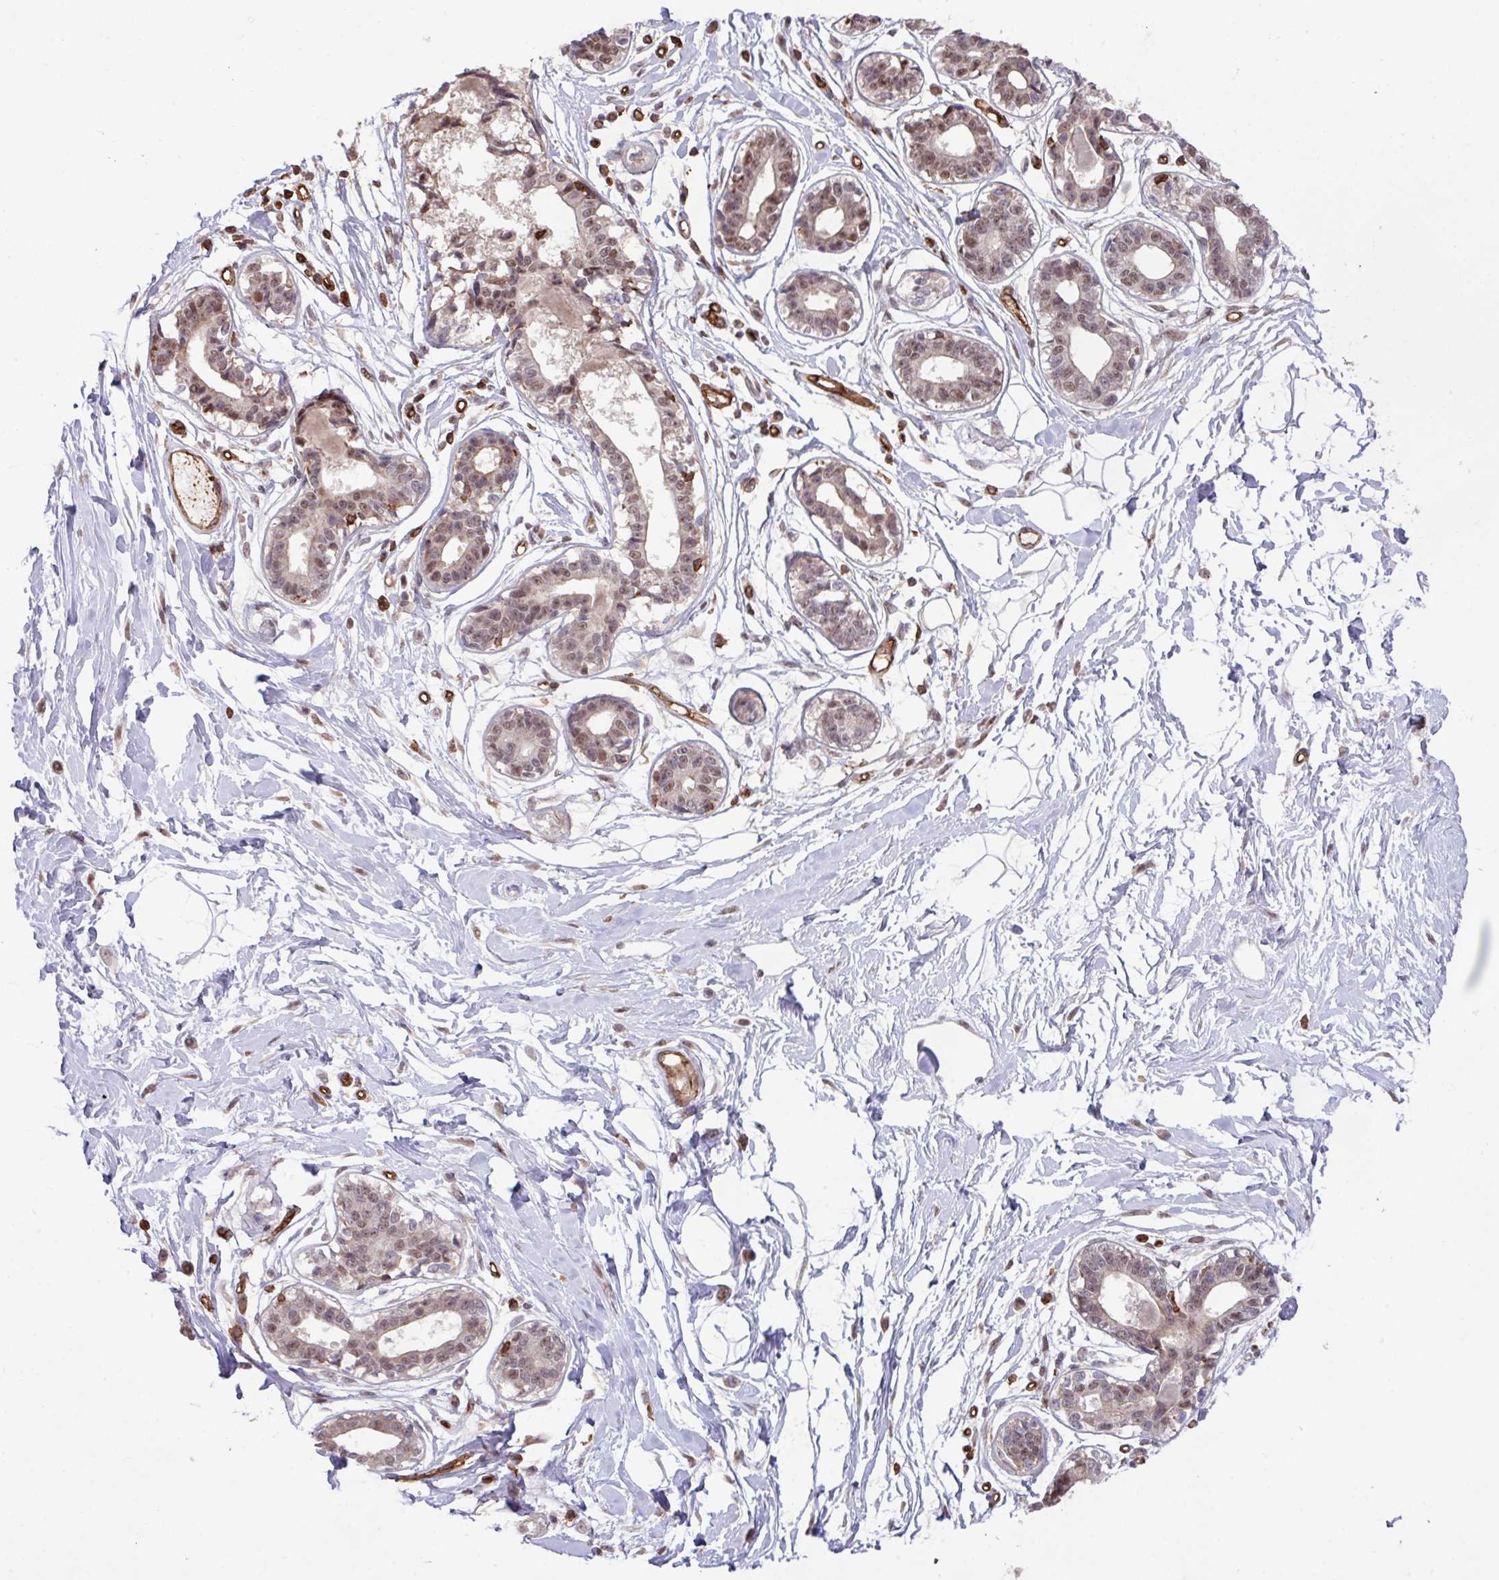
{"staining": {"intensity": "negative", "quantity": "none", "location": "none"}, "tissue": "breast", "cell_type": "Adipocytes", "image_type": "normal", "snomed": [{"axis": "morphology", "description": "Normal tissue, NOS"}, {"axis": "topography", "description": "Breast"}], "caption": "A high-resolution micrograph shows IHC staining of normal breast, which shows no significant positivity in adipocytes. The staining is performed using DAB brown chromogen with nuclei counter-stained in using hematoxylin.", "gene": "GON7", "patient": {"sex": "female", "age": 45}}